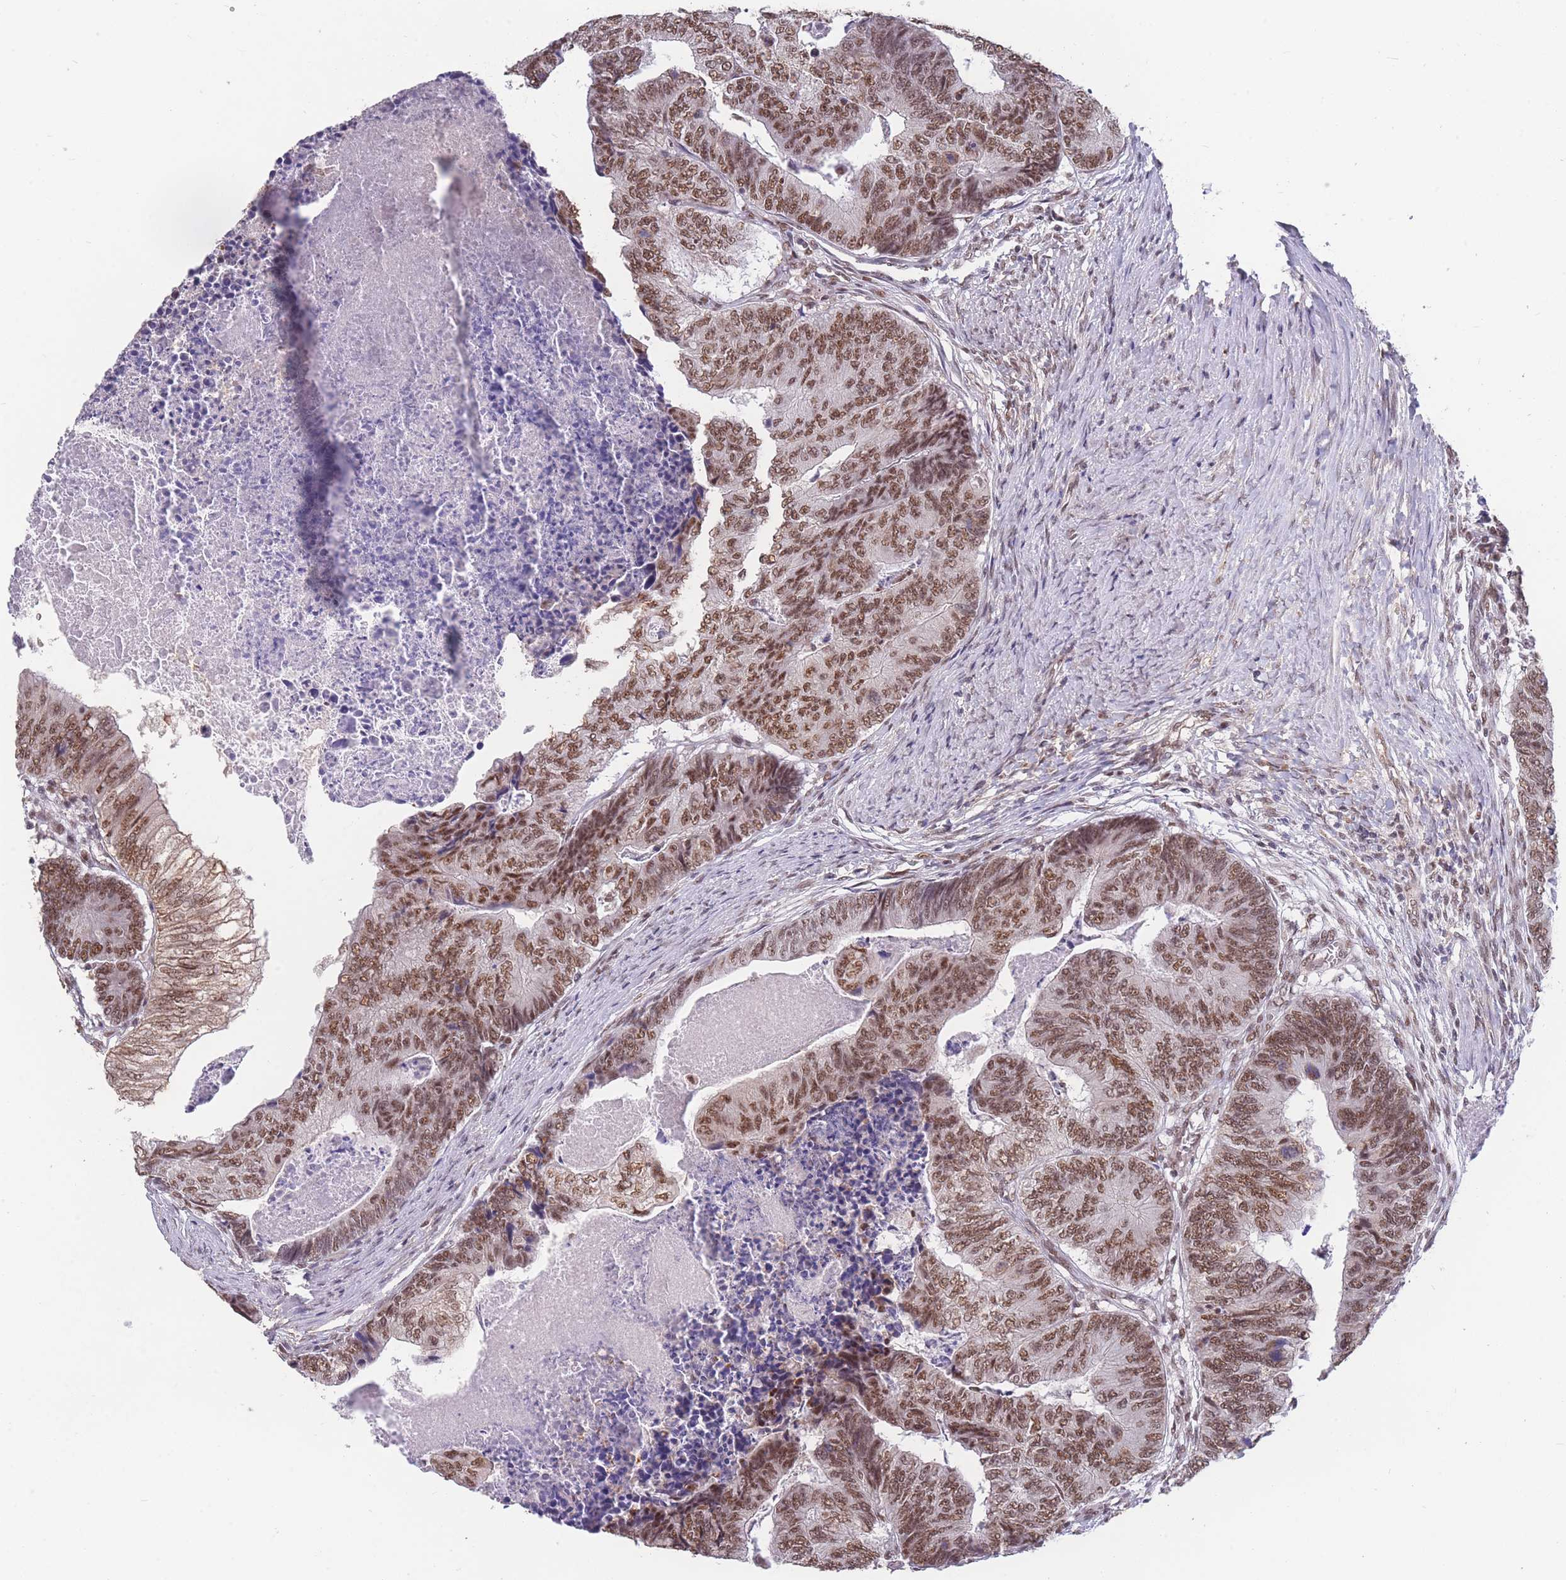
{"staining": {"intensity": "moderate", "quantity": ">75%", "location": "nuclear"}, "tissue": "colorectal cancer", "cell_type": "Tumor cells", "image_type": "cancer", "snomed": [{"axis": "morphology", "description": "Adenocarcinoma, NOS"}, {"axis": "topography", "description": "Colon"}], "caption": "Tumor cells reveal medium levels of moderate nuclear staining in about >75% of cells in human adenocarcinoma (colorectal).", "gene": "SNRPA1", "patient": {"sex": "female", "age": 67}}